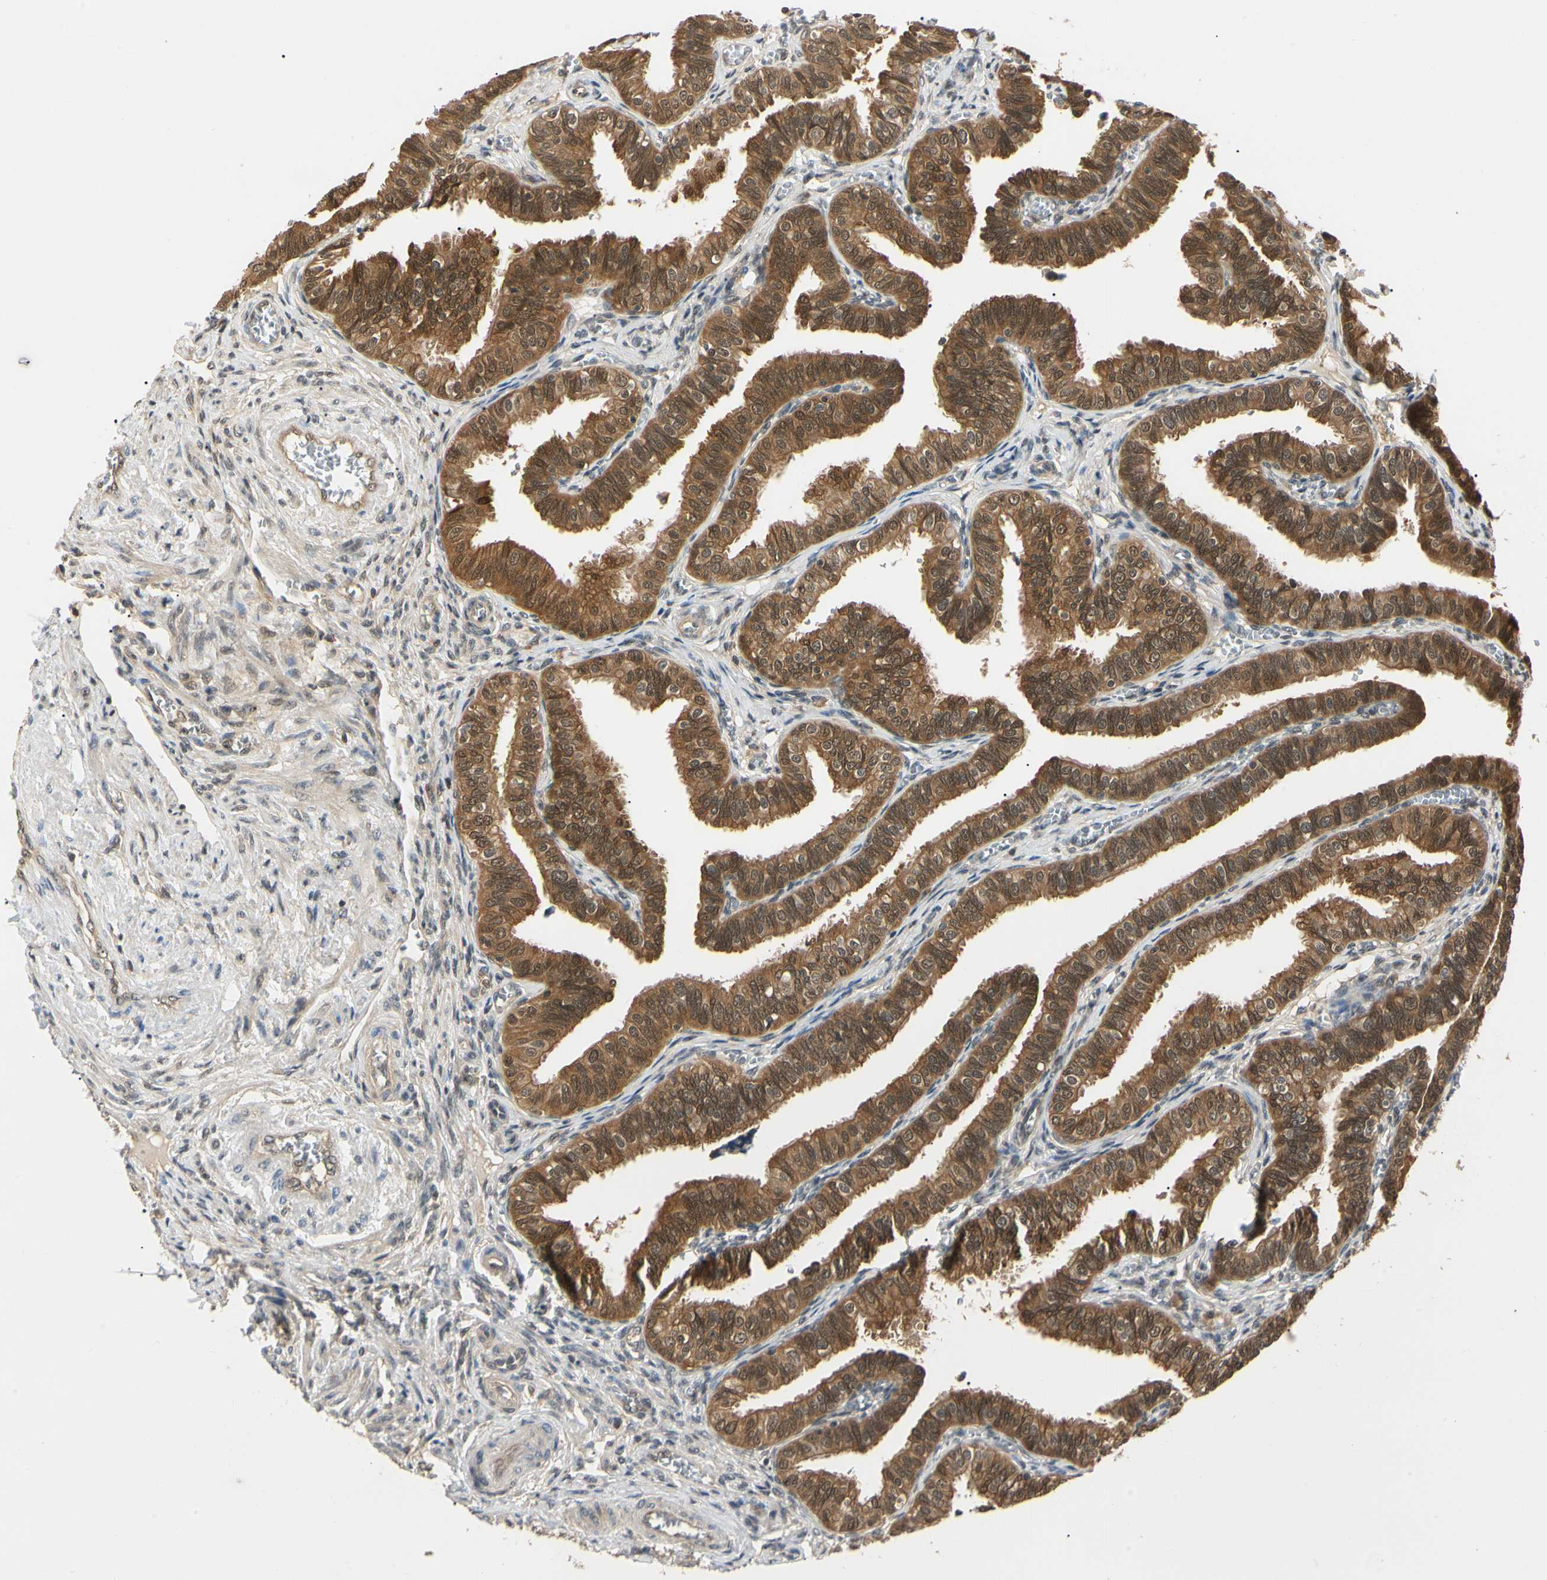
{"staining": {"intensity": "strong", "quantity": ">75%", "location": "cytoplasmic/membranous,nuclear"}, "tissue": "fallopian tube", "cell_type": "Glandular cells", "image_type": "normal", "snomed": [{"axis": "morphology", "description": "Normal tissue, NOS"}, {"axis": "topography", "description": "Fallopian tube"}], "caption": "The immunohistochemical stain labels strong cytoplasmic/membranous,nuclear expression in glandular cells of unremarkable fallopian tube. Using DAB (brown) and hematoxylin (blue) stains, captured at high magnification using brightfield microscopy.", "gene": "UBE2Z", "patient": {"sex": "female", "age": 46}}